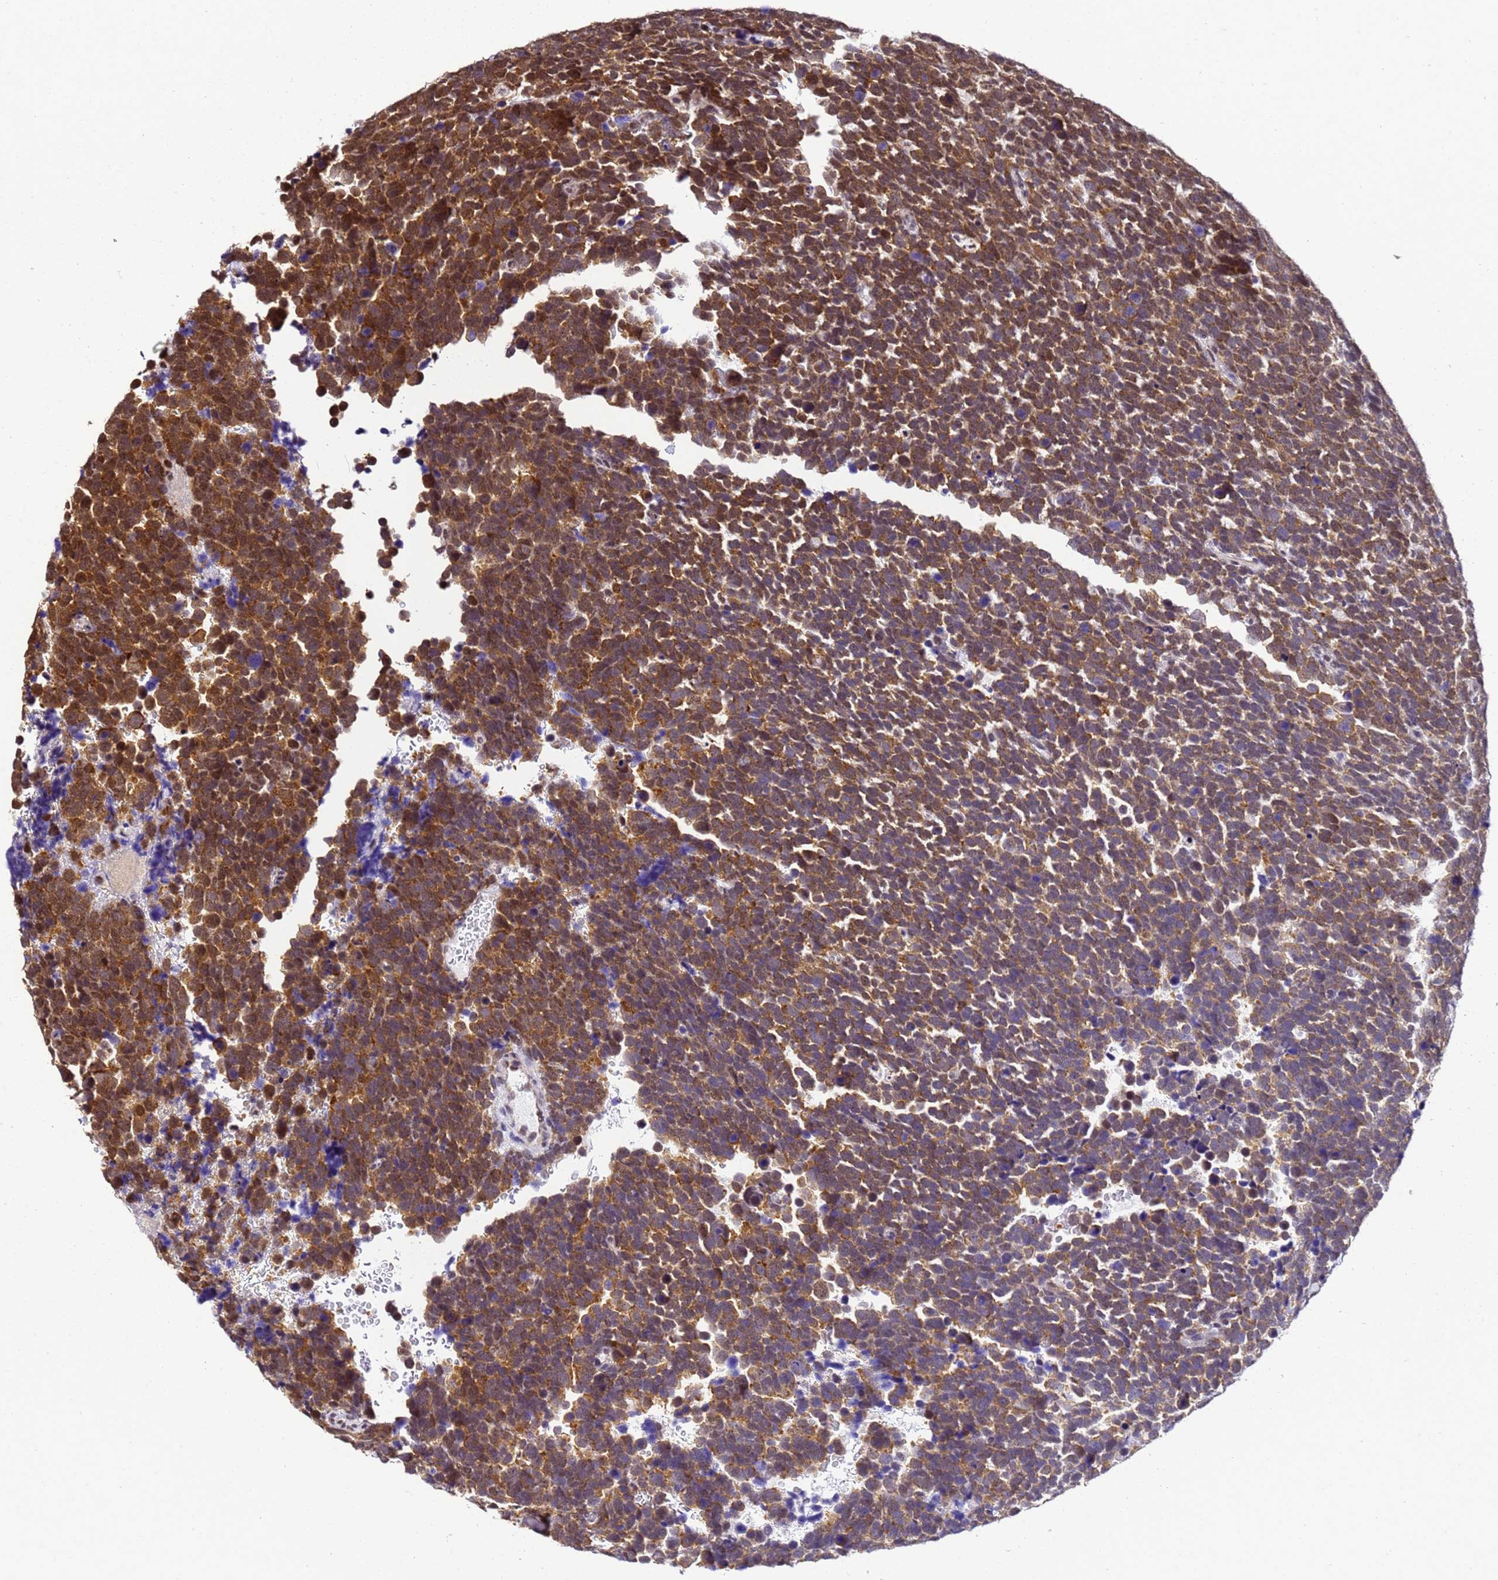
{"staining": {"intensity": "strong", "quantity": ">75%", "location": "cytoplasmic/membranous,nuclear"}, "tissue": "urothelial cancer", "cell_type": "Tumor cells", "image_type": "cancer", "snomed": [{"axis": "morphology", "description": "Urothelial carcinoma, High grade"}, {"axis": "topography", "description": "Urinary bladder"}], "caption": "A brown stain labels strong cytoplasmic/membranous and nuclear expression of a protein in high-grade urothelial carcinoma tumor cells. Nuclei are stained in blue.", "gene": "SMN1", "patient": {"sex": "female", "age": 82}}